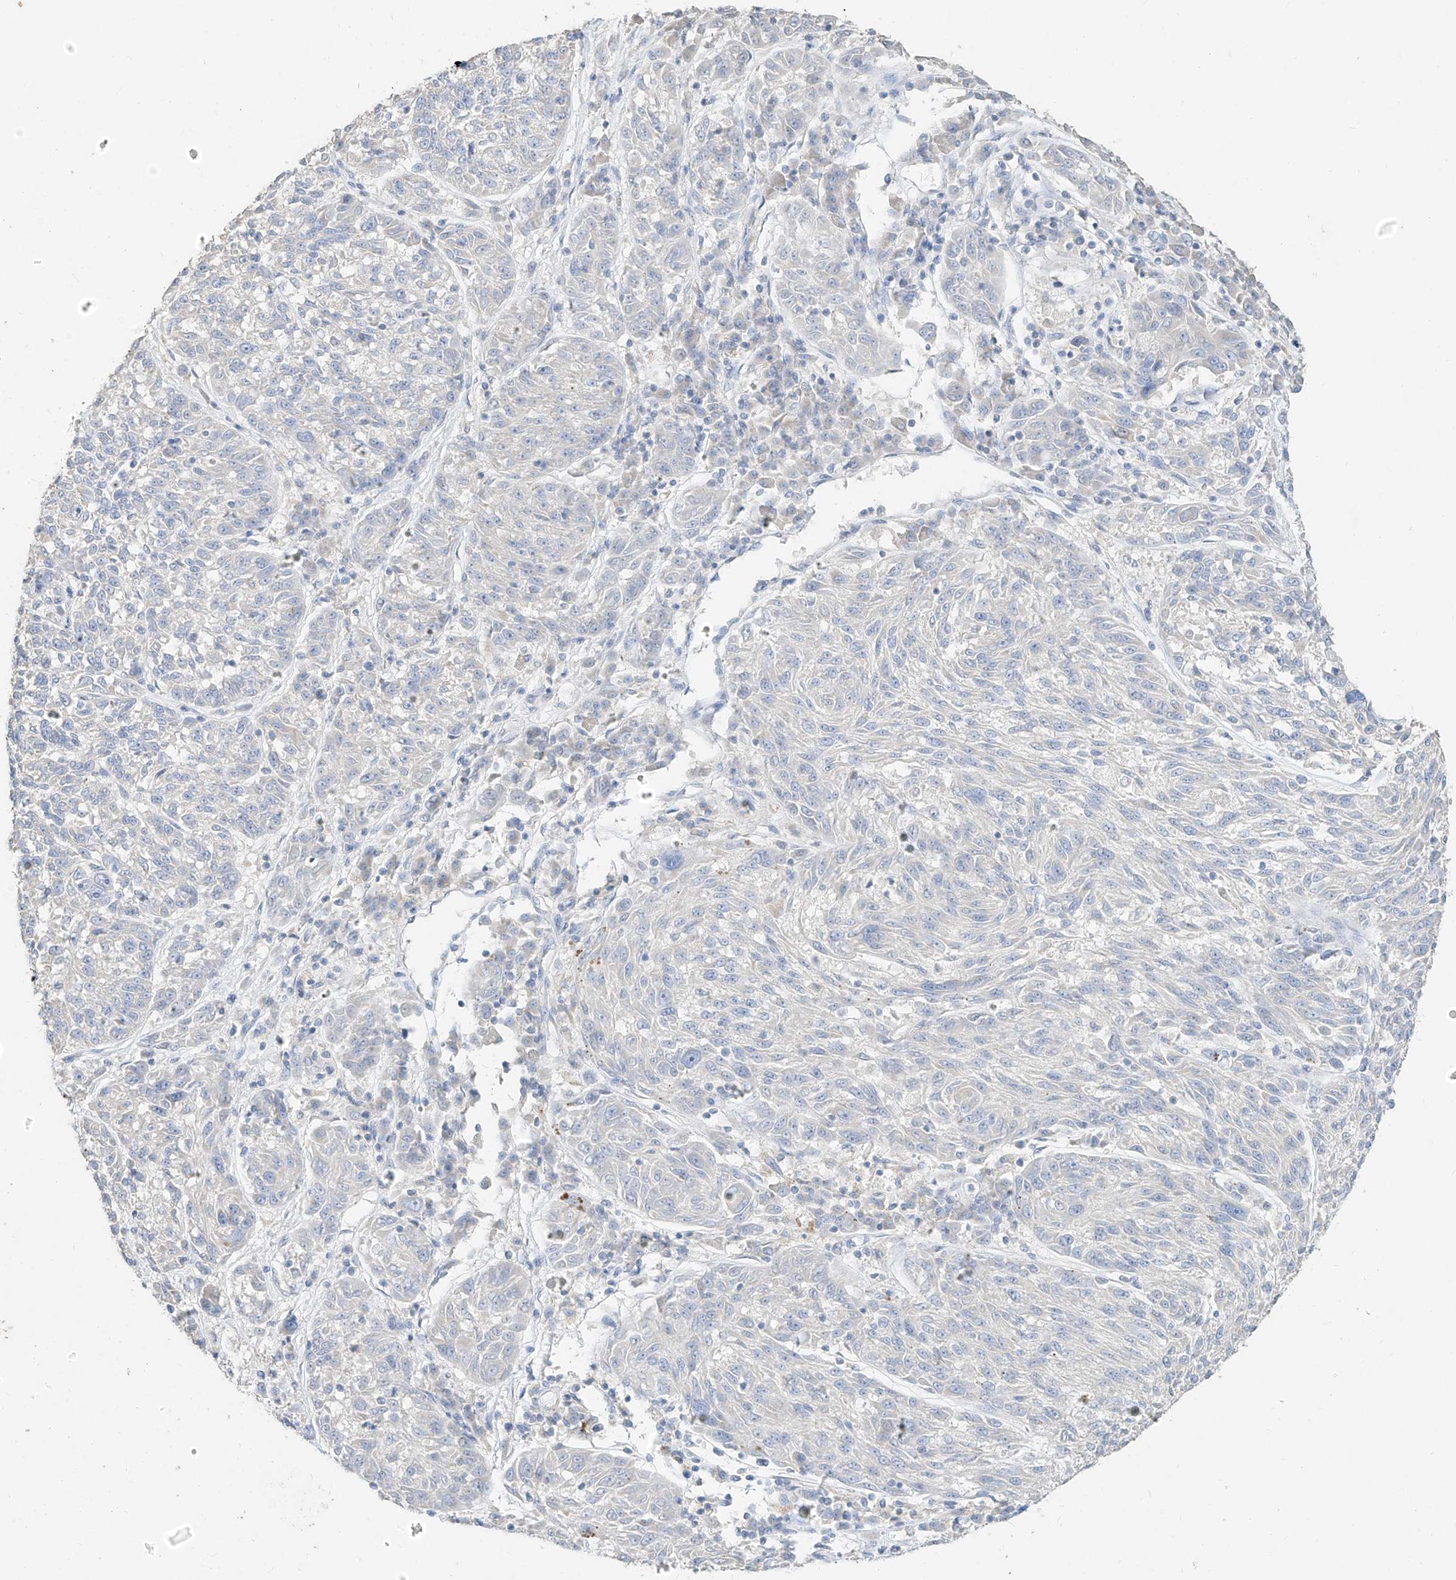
{"staining": {"intensity": "negative", "quantity": "none", "location": "none"}, "tissue": "melanoma", "cell_type": "Tumor cells", "image_type": "cancer", "snomed": [{"axis": "morphology", "description": "Malignant melanoma, NOS"}, {"axis": "topography", "description": "Skin"}], "caption": "Immunohistochemistry photomicrograph of human melanoma stained for a protein (brown), which exhibits no expression in tumor cells. The staining was performed using DAB (3,3'-diaminobenzidine) to visualize the protein expression in brown, while the nuclei were stained in blue with hematoxylin (Magnification: 20x).", "gene": "ZZEF1", "patient": {"sex": "male", "age": 53}}